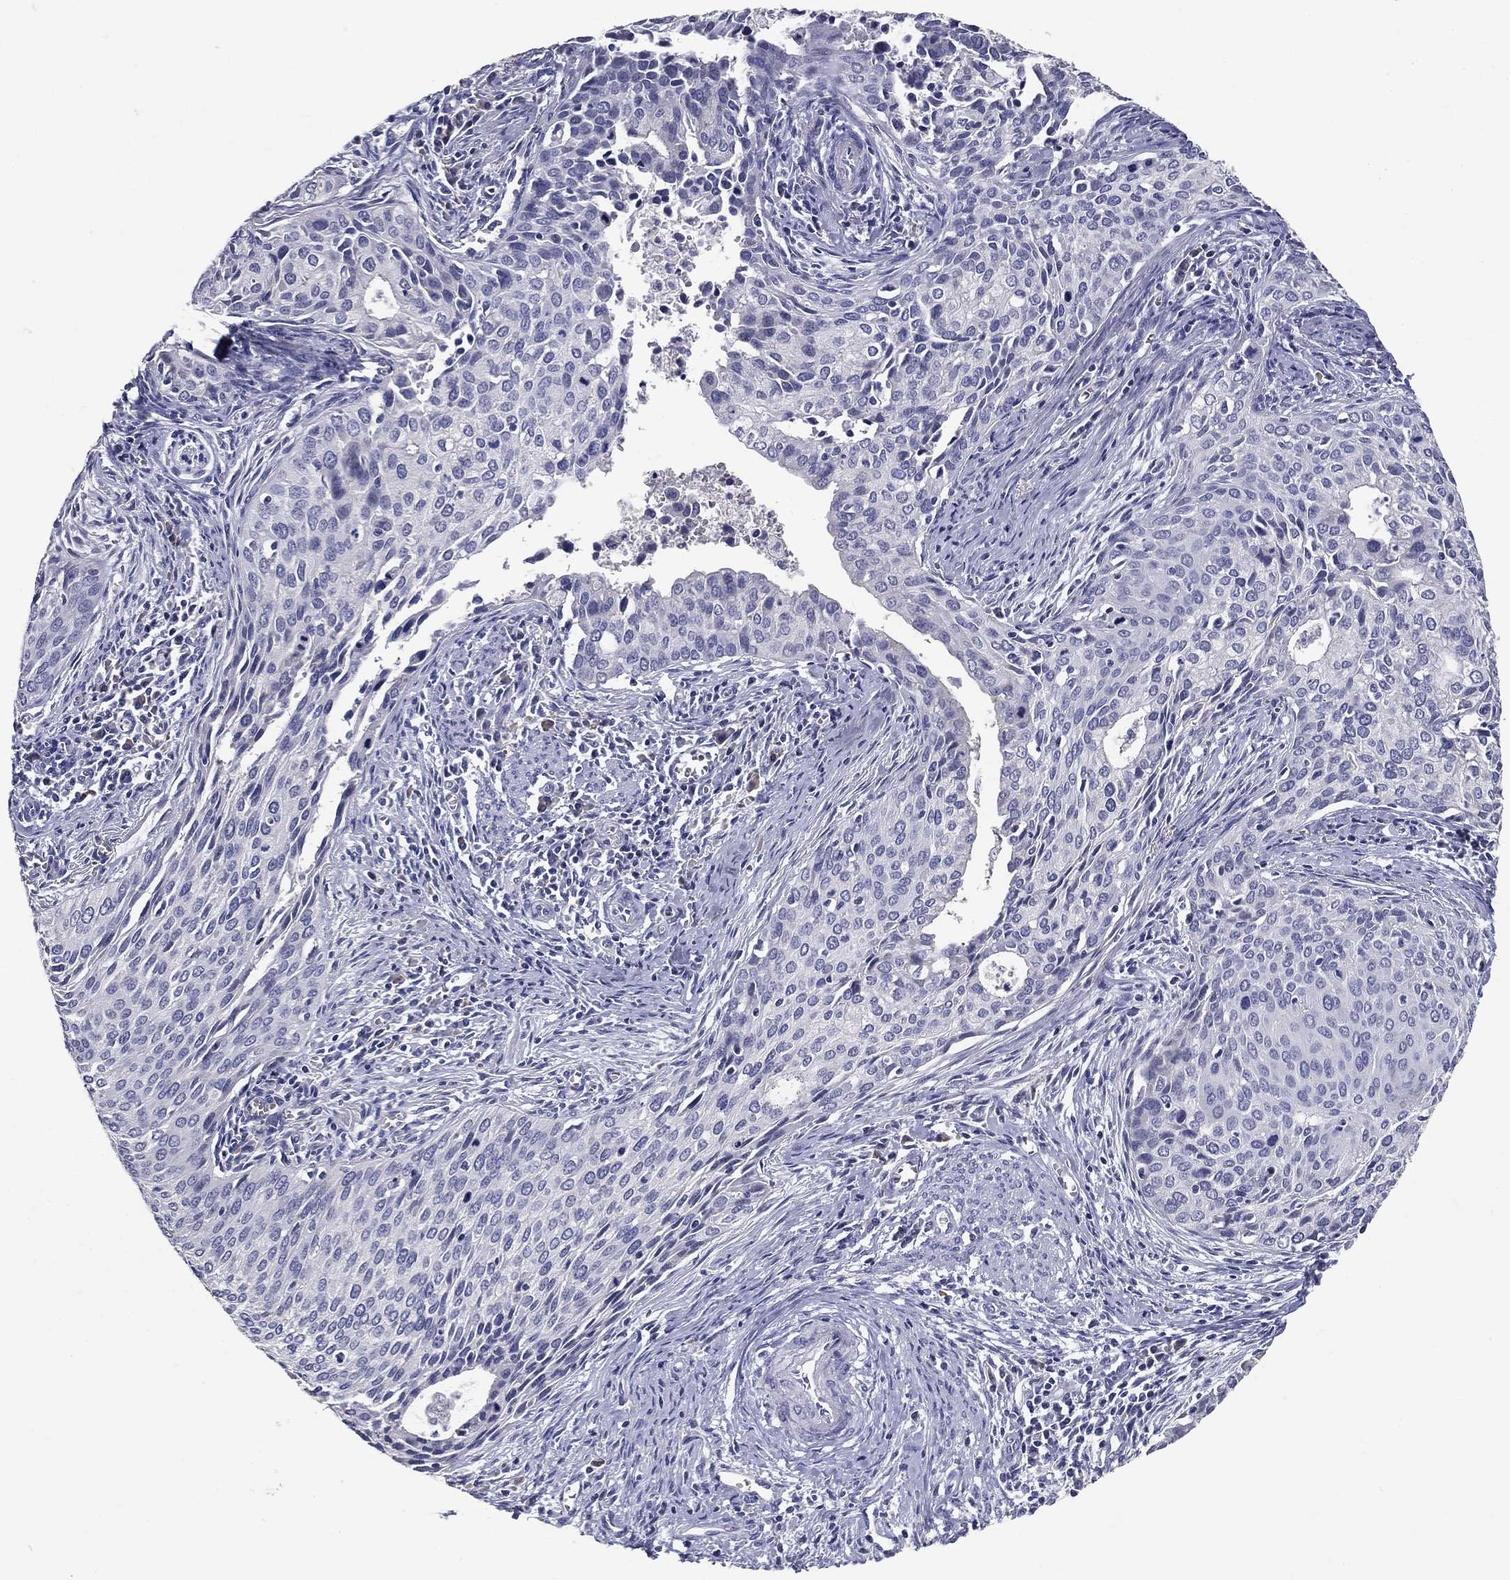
{"staining": {"intensity": "negative", "quantity": "none", "location": "none"}, "tissue": "cervical cancer", "cell_type": "Tumor cells", "image_type": "cancer", "snomed": [{"axis": "morphology", "description": "Squamous cell carcinoma, NOS"}, {"axis": "topography", "description": "Cervix"}], "caption": "Tumor cells are negative for protein expression in human cervical cancer.", "gene": "POMC", "patient": {"sex": "female", "age": 29}}